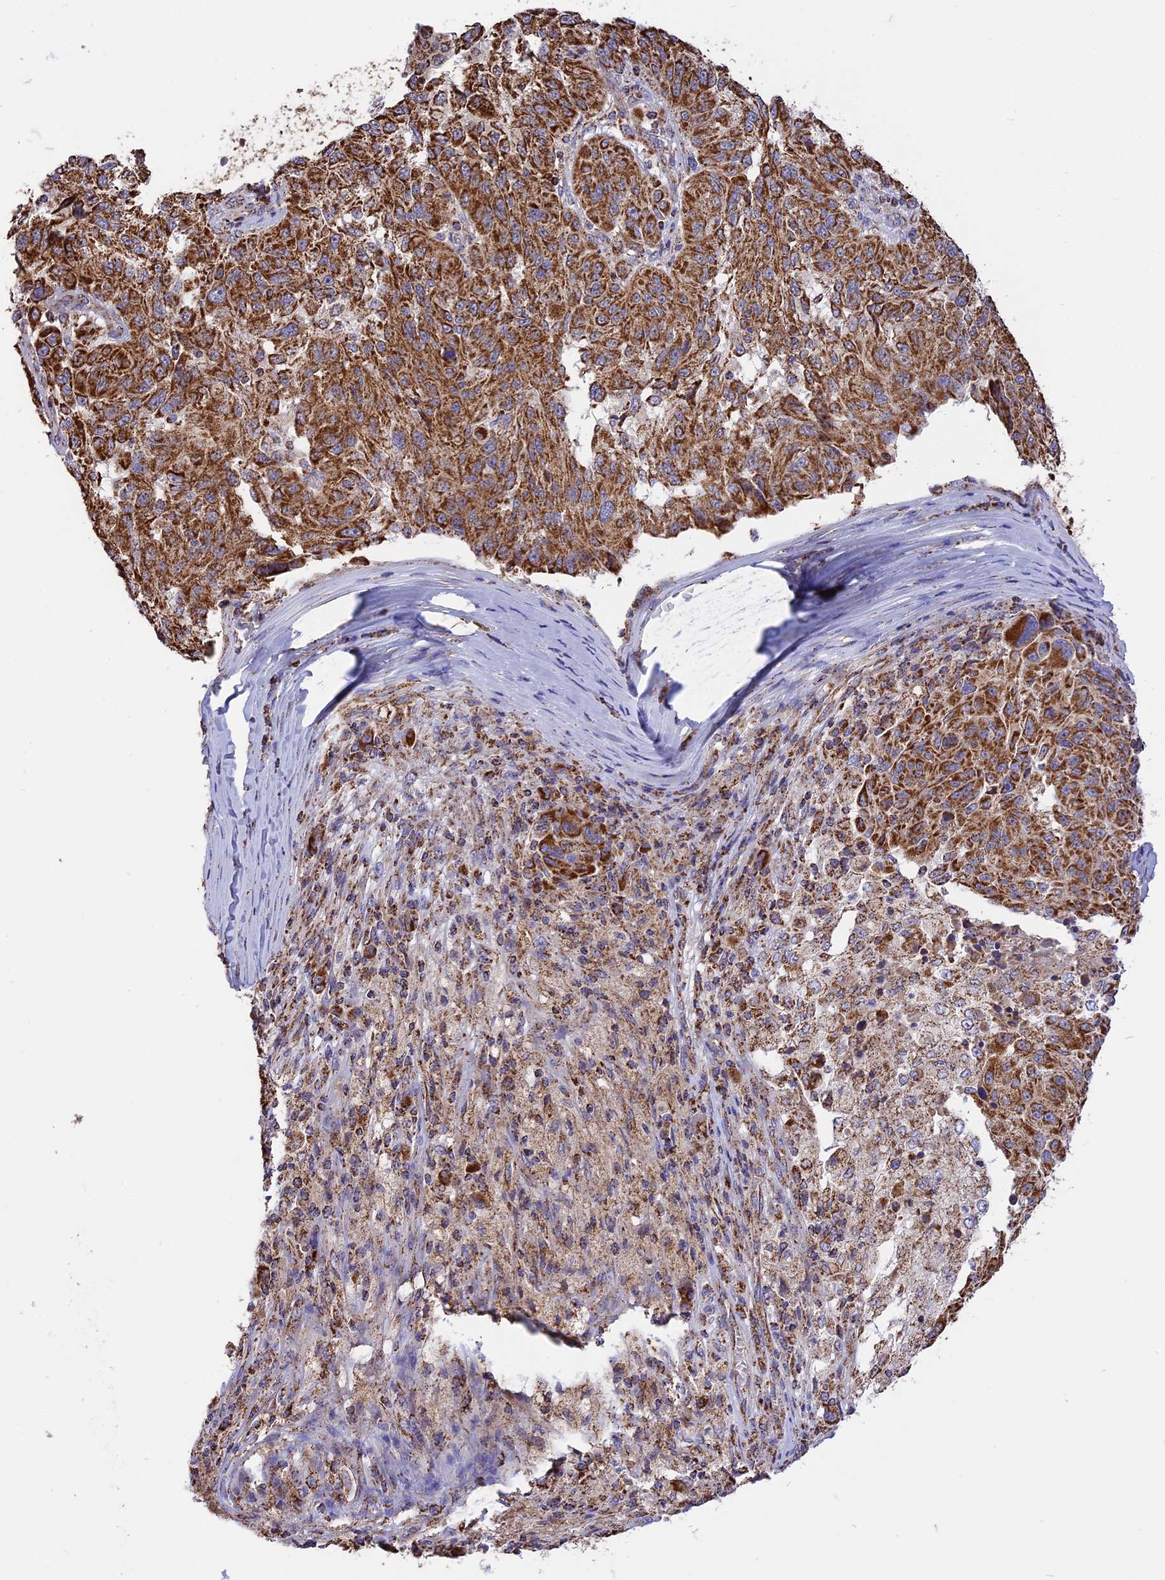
{"staining": {"intensity": "strong", "quantity": ">75%", "location": "cytoplasmic/membranous"}, "tissue": "melanoma", "cell_type": "Tumor cells", "image_type": "cancer", "snomed": [{"axis": "morphology", "description": "Malignant melanoma, NOS"}, {"axis": "topography", "description": "Skin"}], "caption": "Immunohistochemistry image of melanoma stained for a protein (brown), which displays high levels of strong cytoplasmic/membranous positivity in approximately >75% of tumor cells.", "gene": "TTC4", "patient": {"sex": "male", "age": 53}}